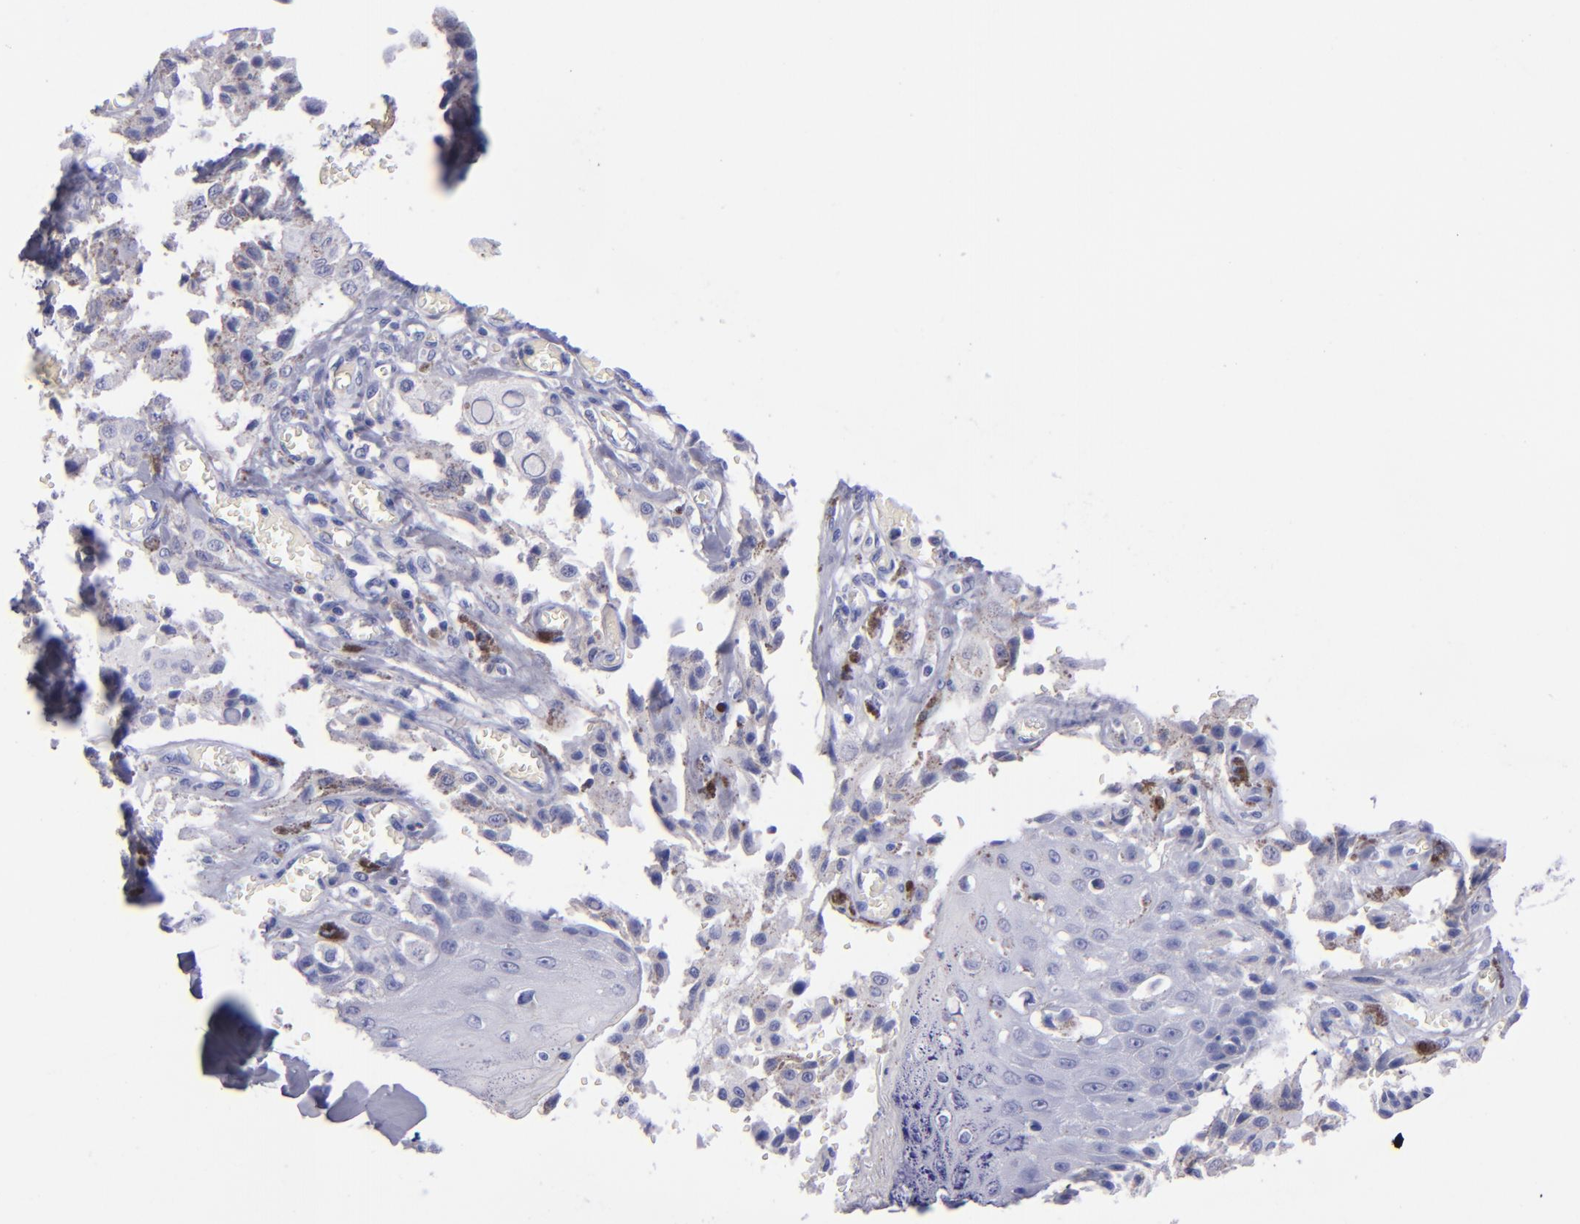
{"staining": {"intensity": "negative", "quantity": "none", "location": "none"}, "tissue": "melanoma", "cell_type": "Tumor cells", "image_type": "cancer", "snomed": [{"axis": "morphology", "description": "Malignant melanoma, NOS"}, {"axis": "topography", "description": "Skin"}], "caption": "High magnification brightfield microscopy of melanoma stained with DAB (3,3'-diaminobenzidine) (brown) and counterstained with hematoxylin (blue): tumor cells show no significant expression.", "gene": "CD37", "patient": {"sex": "female", "age": 82}}